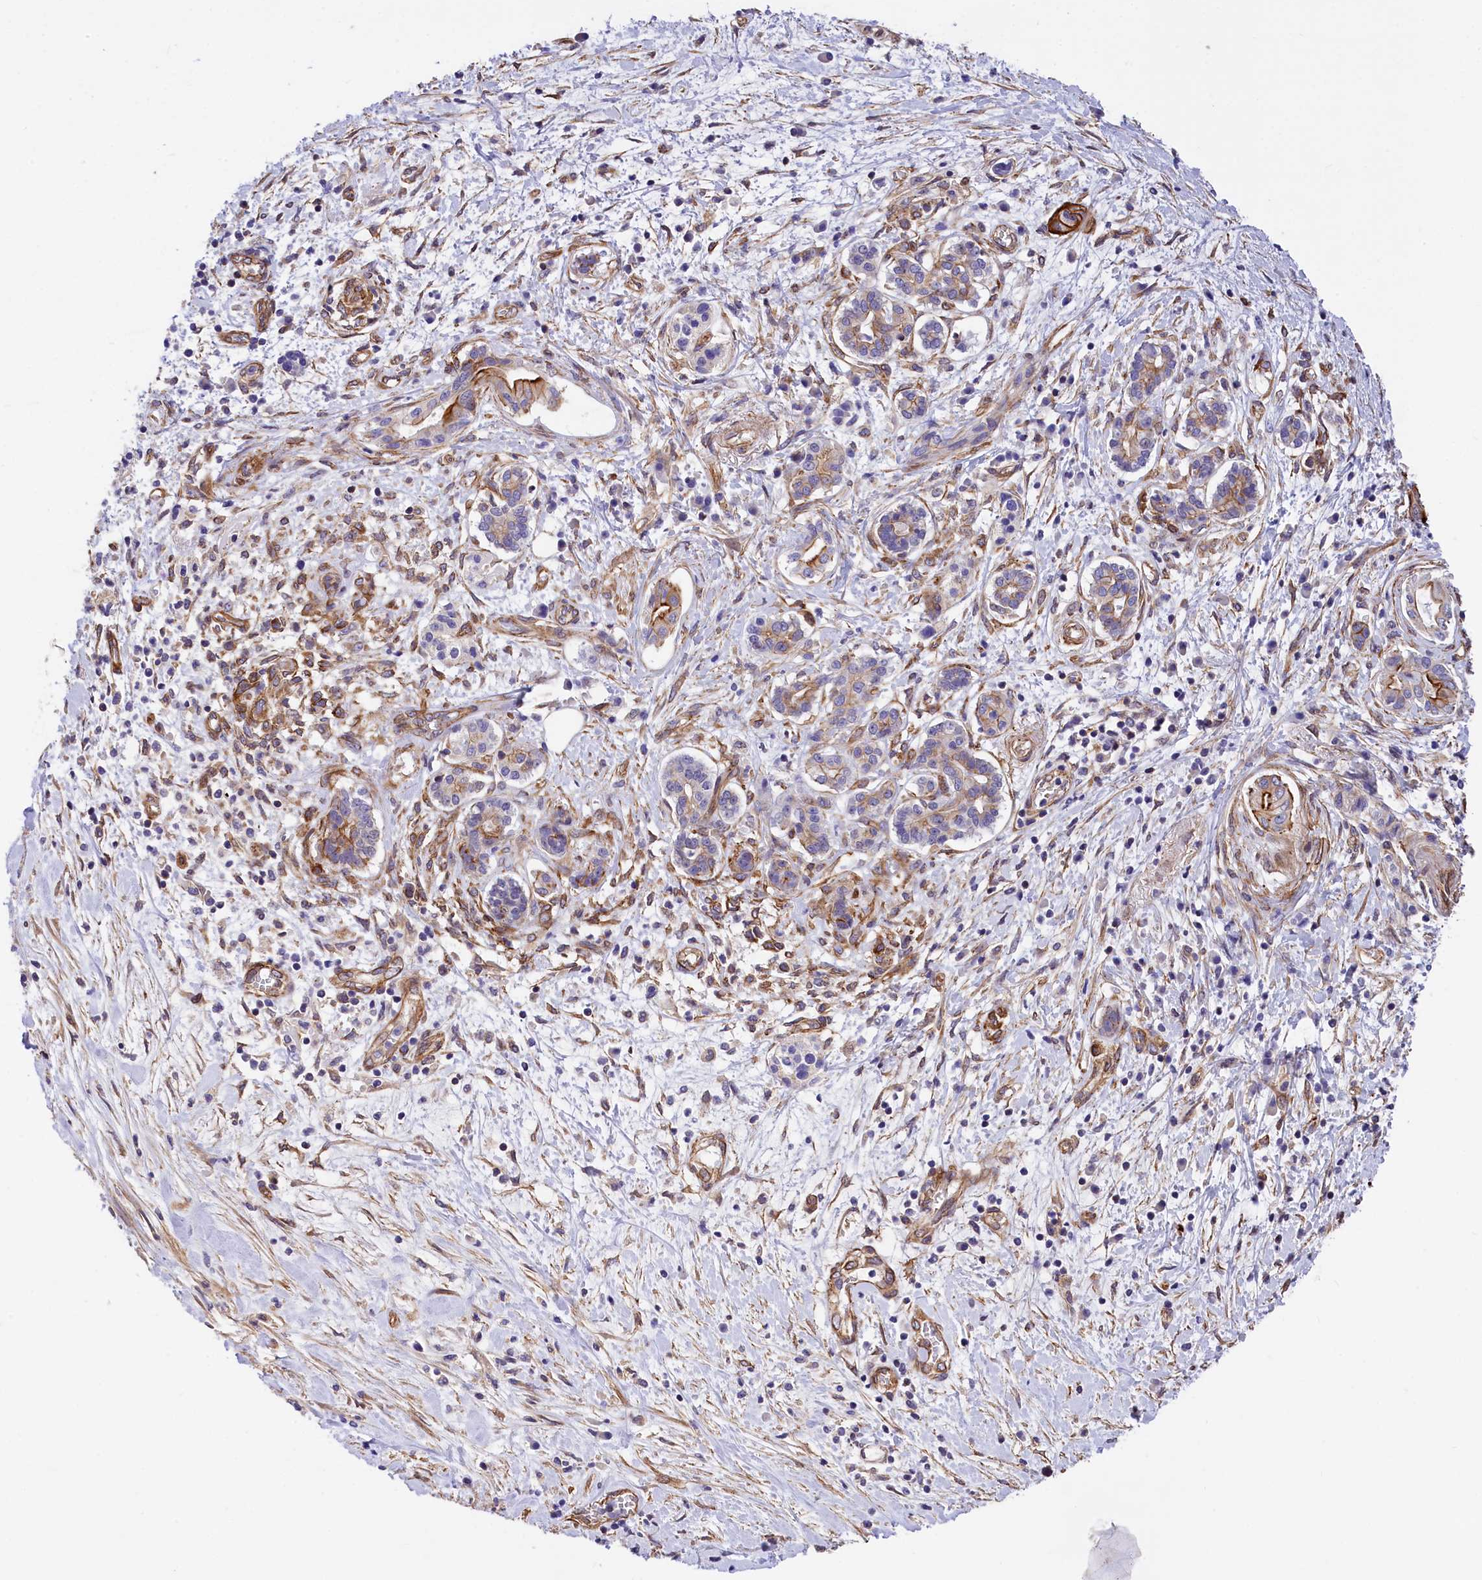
{"staining": {"intensity": "moderate", "quantity": "<25%", "location": "cytoplasmic/membranous"}, "tissue": "pancreatic cancer", "cell_type": "Tumor cells", "image_type": "cancer", "snomed": [{"axis": "morphology", "description": "Adenocarcinoma, NOS"}, {"axis": "topography", "description": "Pancreas"}], "caption": "Immunohistochemistry (IHC) histopathology image of neoplastic tissue: human pancreatic cancer (adenocarcinoma) stained using IHC shows low levels of moderate protein expression localized specifically in the cytoplasmic/membranous of tumor cells, appearing as a cytoplasmic/membranous brown color.", "gene": "MED20", "patient": {"sex": "female", "age": 73}}